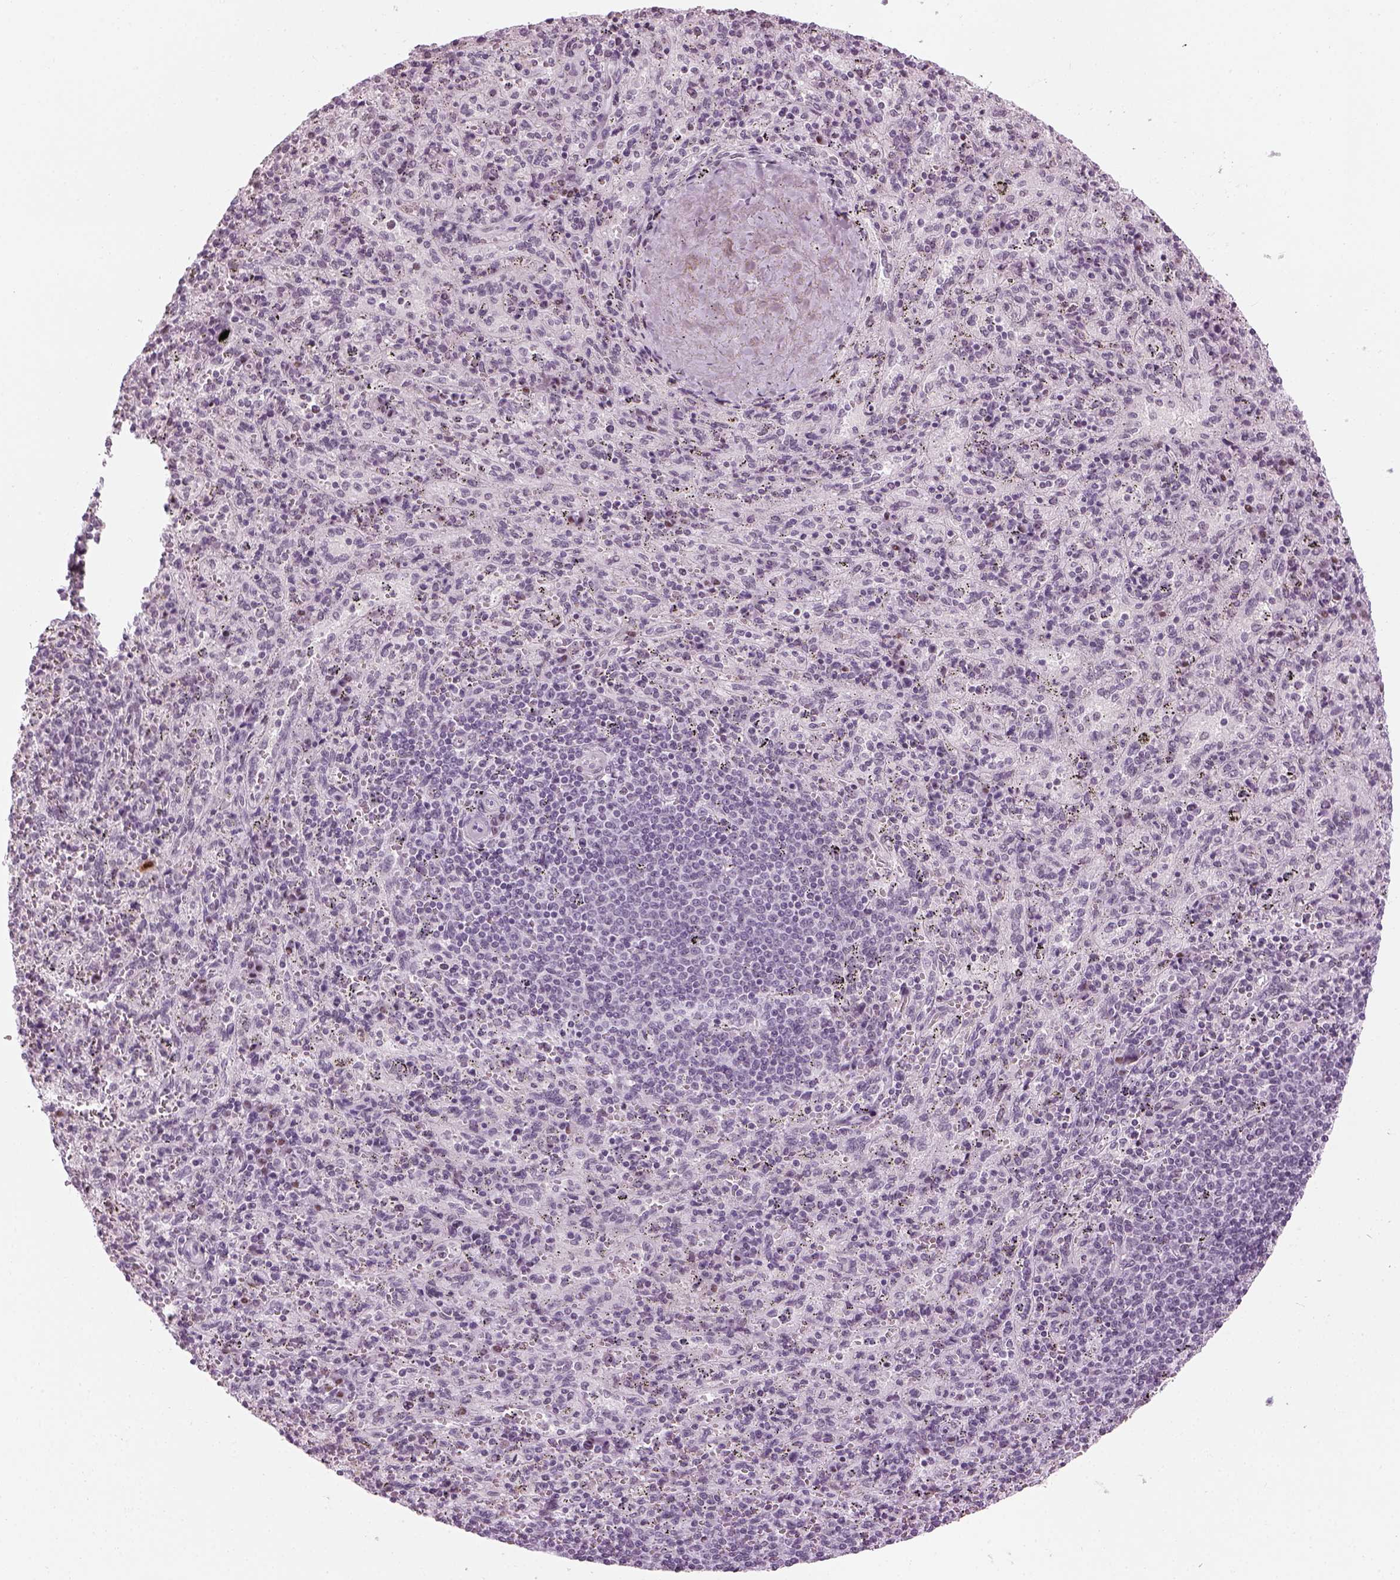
{"staining": {"intensity": "negative", "quantity": "none", "location": "none"}, "tissue": "spleen", "cell_type": "Cells in red pulp", "image_type": "normal", "snomed": [{"axis": "morphology", "description": "Normal tissue, NOS"}, {"axis": "topography", "description": "Spleen"}], "caption": "Micrograph shows no protein expression in cells in red pulp of normal spleen. (DAB immunohistochemistry (IHC), high magnification).", "gene": "KCNG2", "patient": {"sex": "male", "age": 57}}